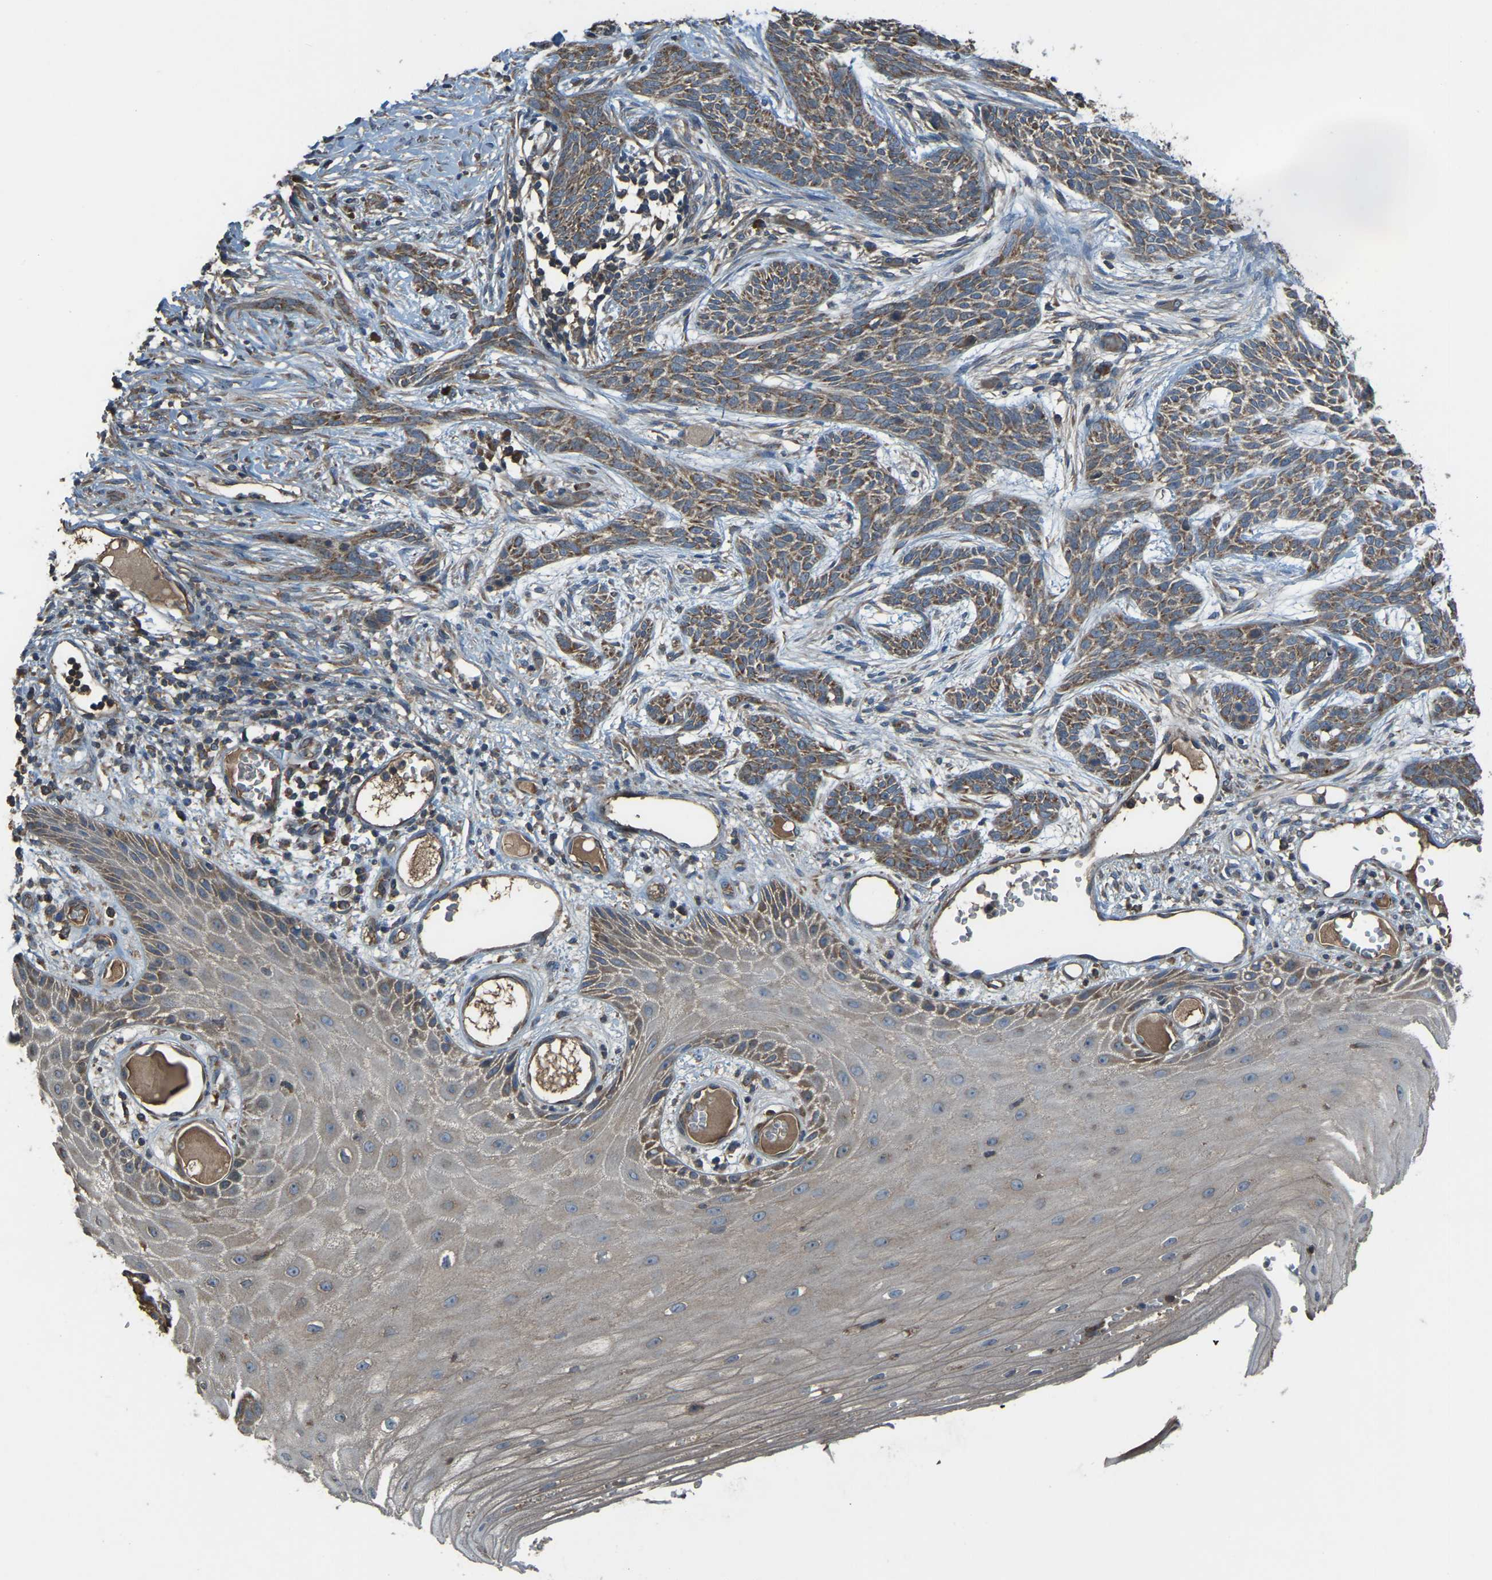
{"staining": {"intensity": "moderate", "quantity": ">75%", "location": "cytoplasmic/membranous"}, "tissue": "skin cancer", "cell_type": "Tumor cells", "image_type": "cancer", "snomed": [{"axis": "morphology", "description": "Basal cell carcinoma"}, {"axis": "topography", "description": "Skin"}], "caption": "Protein staining of basal cell carcinoma (skin) tissue shows moderate cytoplasmic/membranous expression in approximately >75% of tumor cells. Using DAB (3,3'-diaminobenzidine) (brown) and hematoxylin (blue) stains, captured at high magnification using brightfield microscopy.", "gene": "AIMP1", "patient": {"sex": "female", "age": 59}}